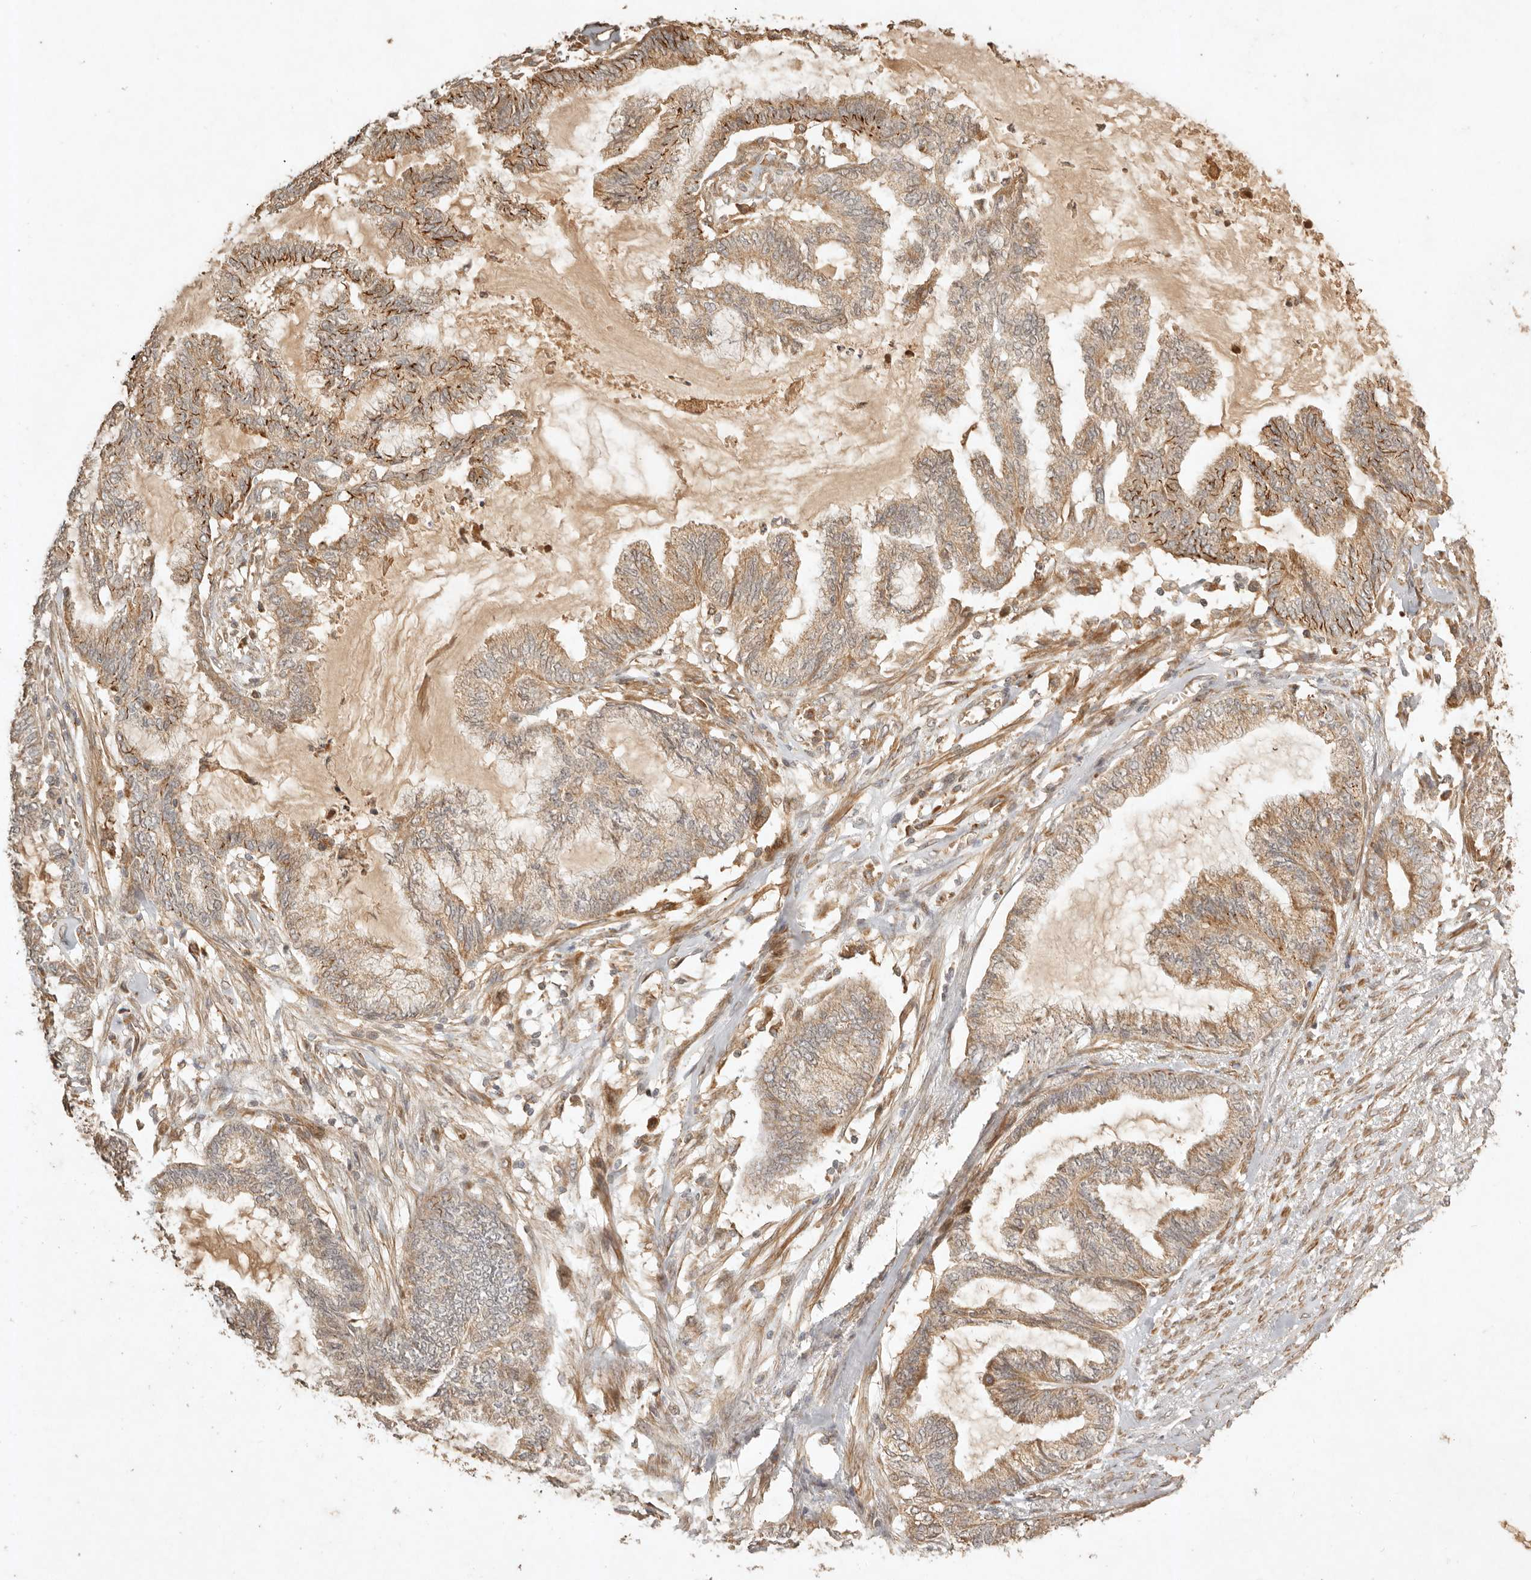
{"staining": {"intensity": "moderate", "quantity": ">75%", "location": "cytoplasmic/membranous"}, "tissue": "endometrial cancer", "cell_type": "Tumor cells", "image_type": "cancer", "snomed": [{"axis": "morphology", "description": "Adenocarcinoma, NOS"}, {"axis": "topography", "description": "Endometrium"}], "caption": "A brown stain highlights moderate cytoplasmic/membranous staining of a protein in endometrial cancer (adenocarcinoma) tumor cells.", "gene": "CLEC4C", "patient": {"sex": "female", "age": 86}}